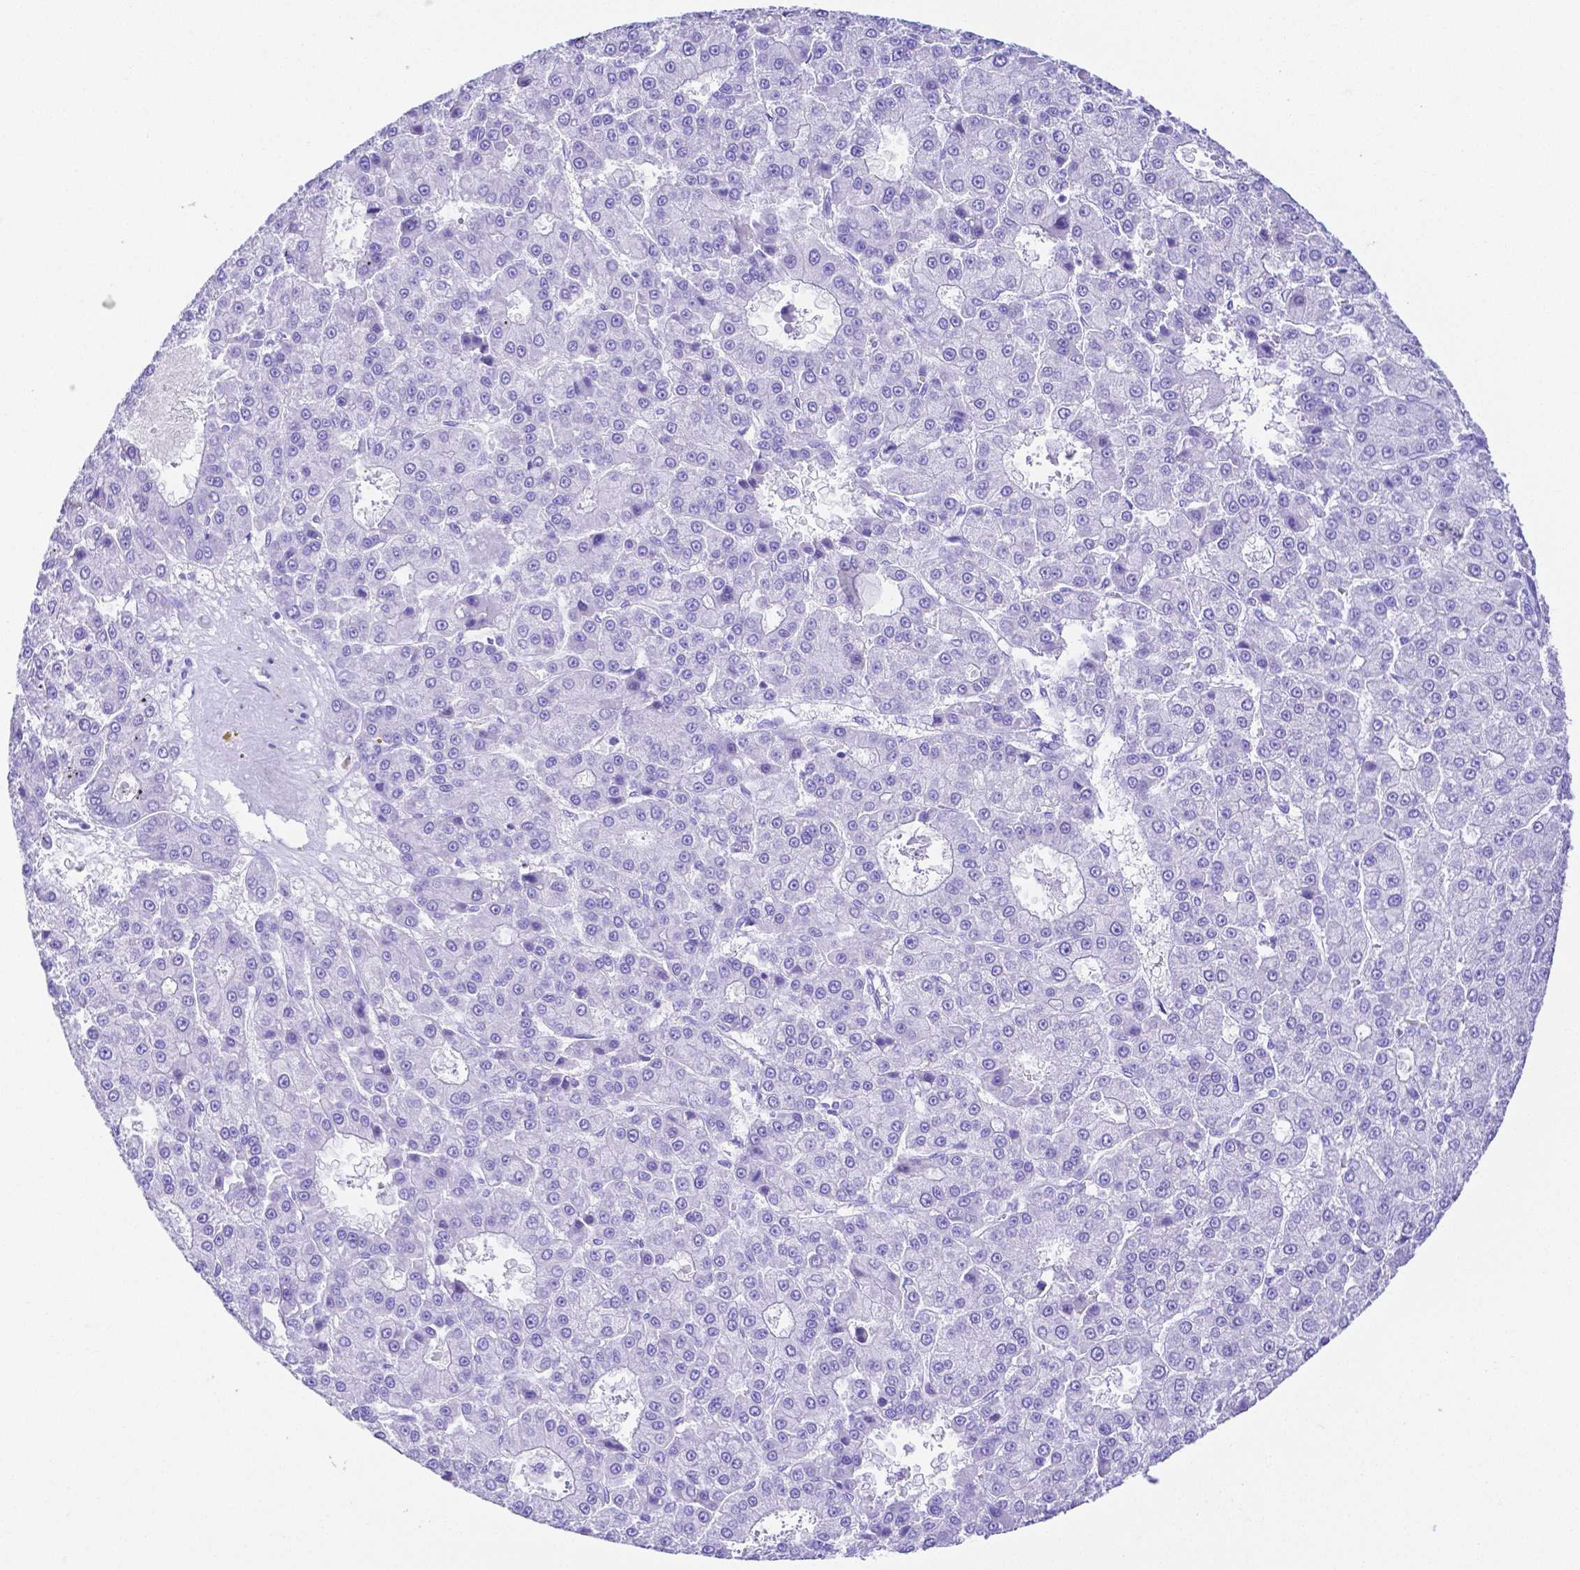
{"staining": {"intensity": "negative", "quantity": "none", "location": "none"}, "tissue": "liver cancer", "cell_type": "Tumor cells", "image_type": "cancer", "snomed": [{"axis": "morphology", "description": "Carcinoma, Hepatocellular, NOS"}, {"axis": "topography", "description": "Liver"}], "caption": "IHC micrograph of liver cancer stained for a protein (brown), which shows no expression in tumor cells.", "gene": "SMR3A", "patient": {"sex": "male", "age": 70}}